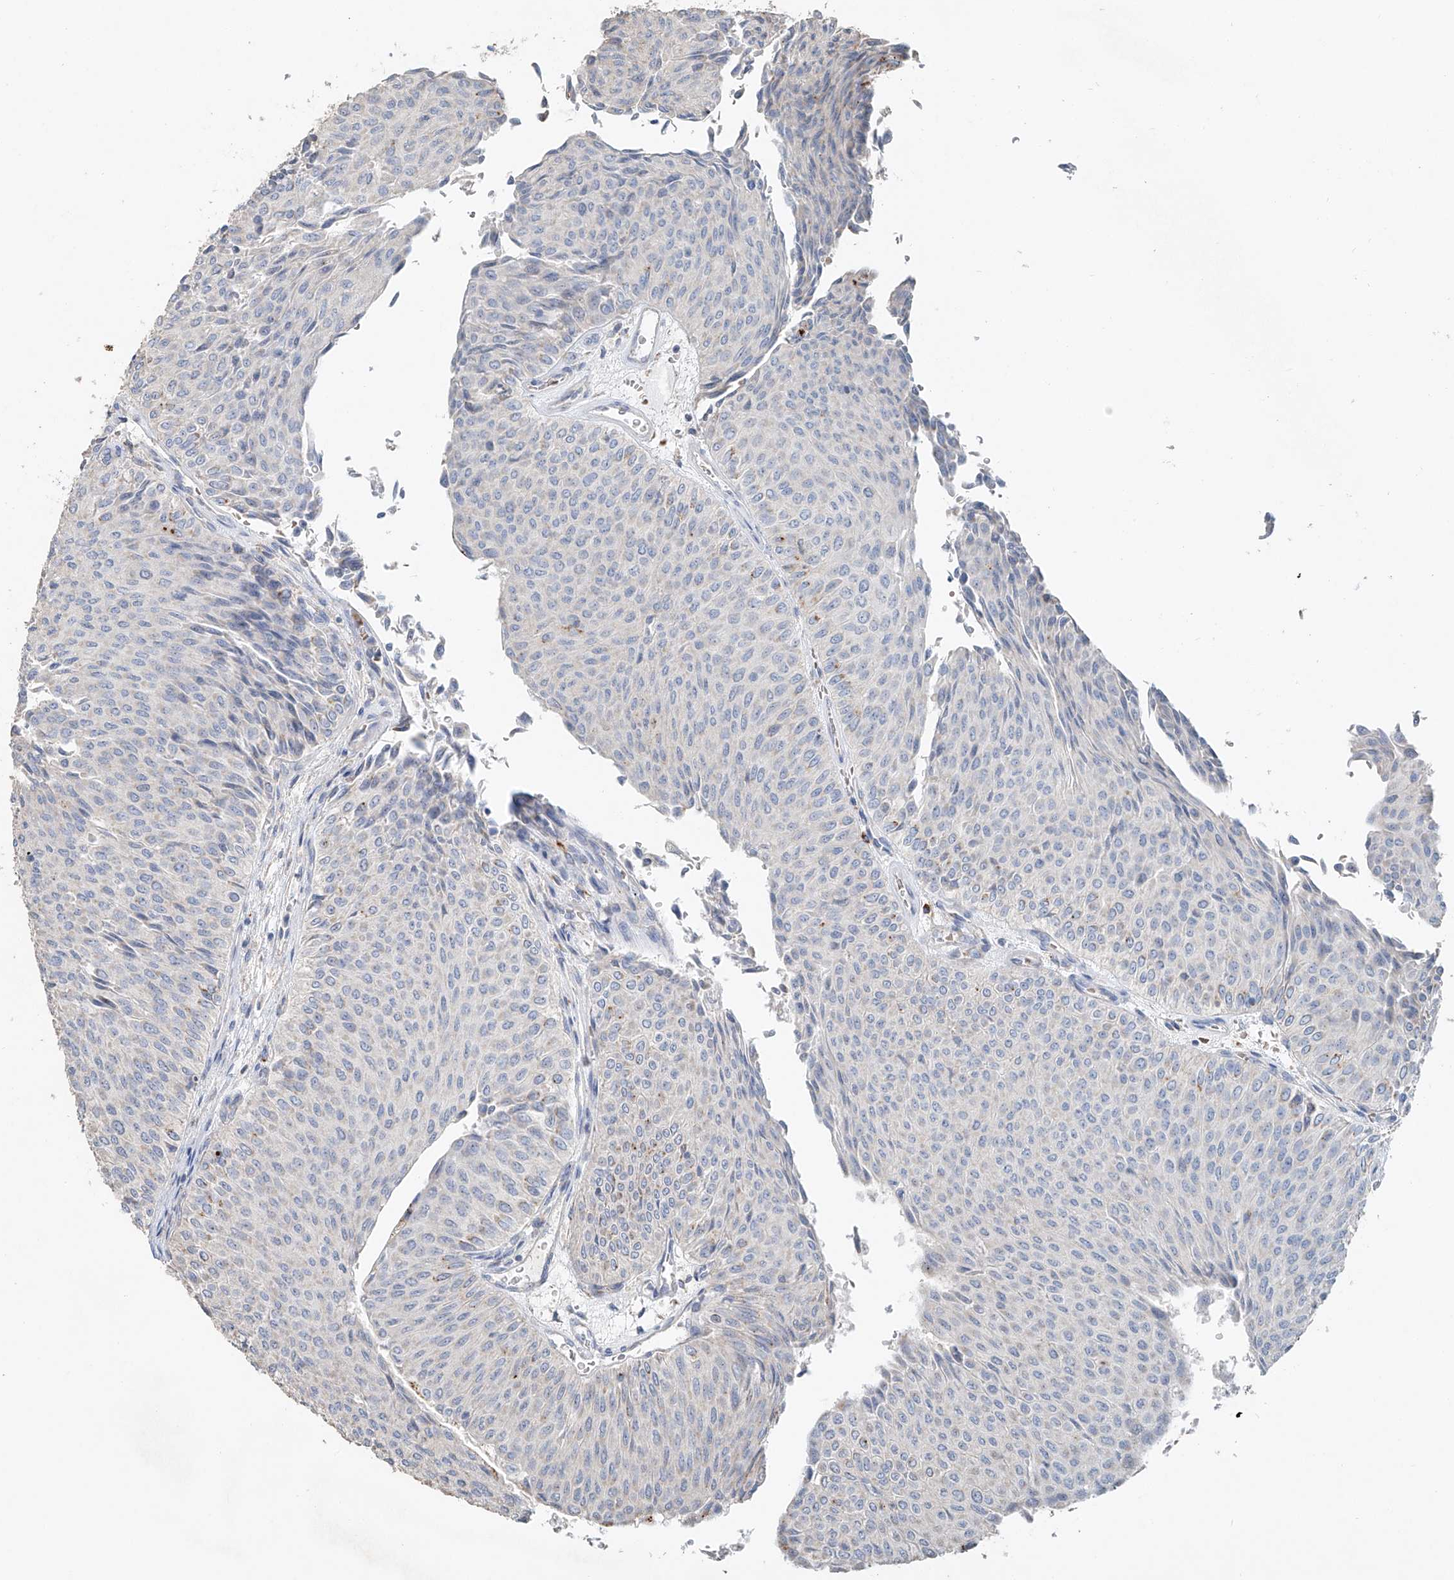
{"staining": {"intensity": "negative", "quantity": "none", "location": "none"}, "tissue": "urothelial cancer", "cell_type": "Tumor cells", "image_type": "cancer", "snomed": [{"axis": "morphology", "description": "Urothelial carcinoma, Low grade"}, {"axis": "topography", "description": "Urinary bladder"}], "caption": "Photomicrograph shows no protein expression in tumor cells of urothelial cancer tissue. The staining was performed using DAB (3,3'-diaminobenzidine) to visualize the protein expression in brown, while the nuclei were stained in blue with hematoxylin (Magnification: 20x).", "gene": "TRIM47", "patient": {"sex": "male", "age": 78}}